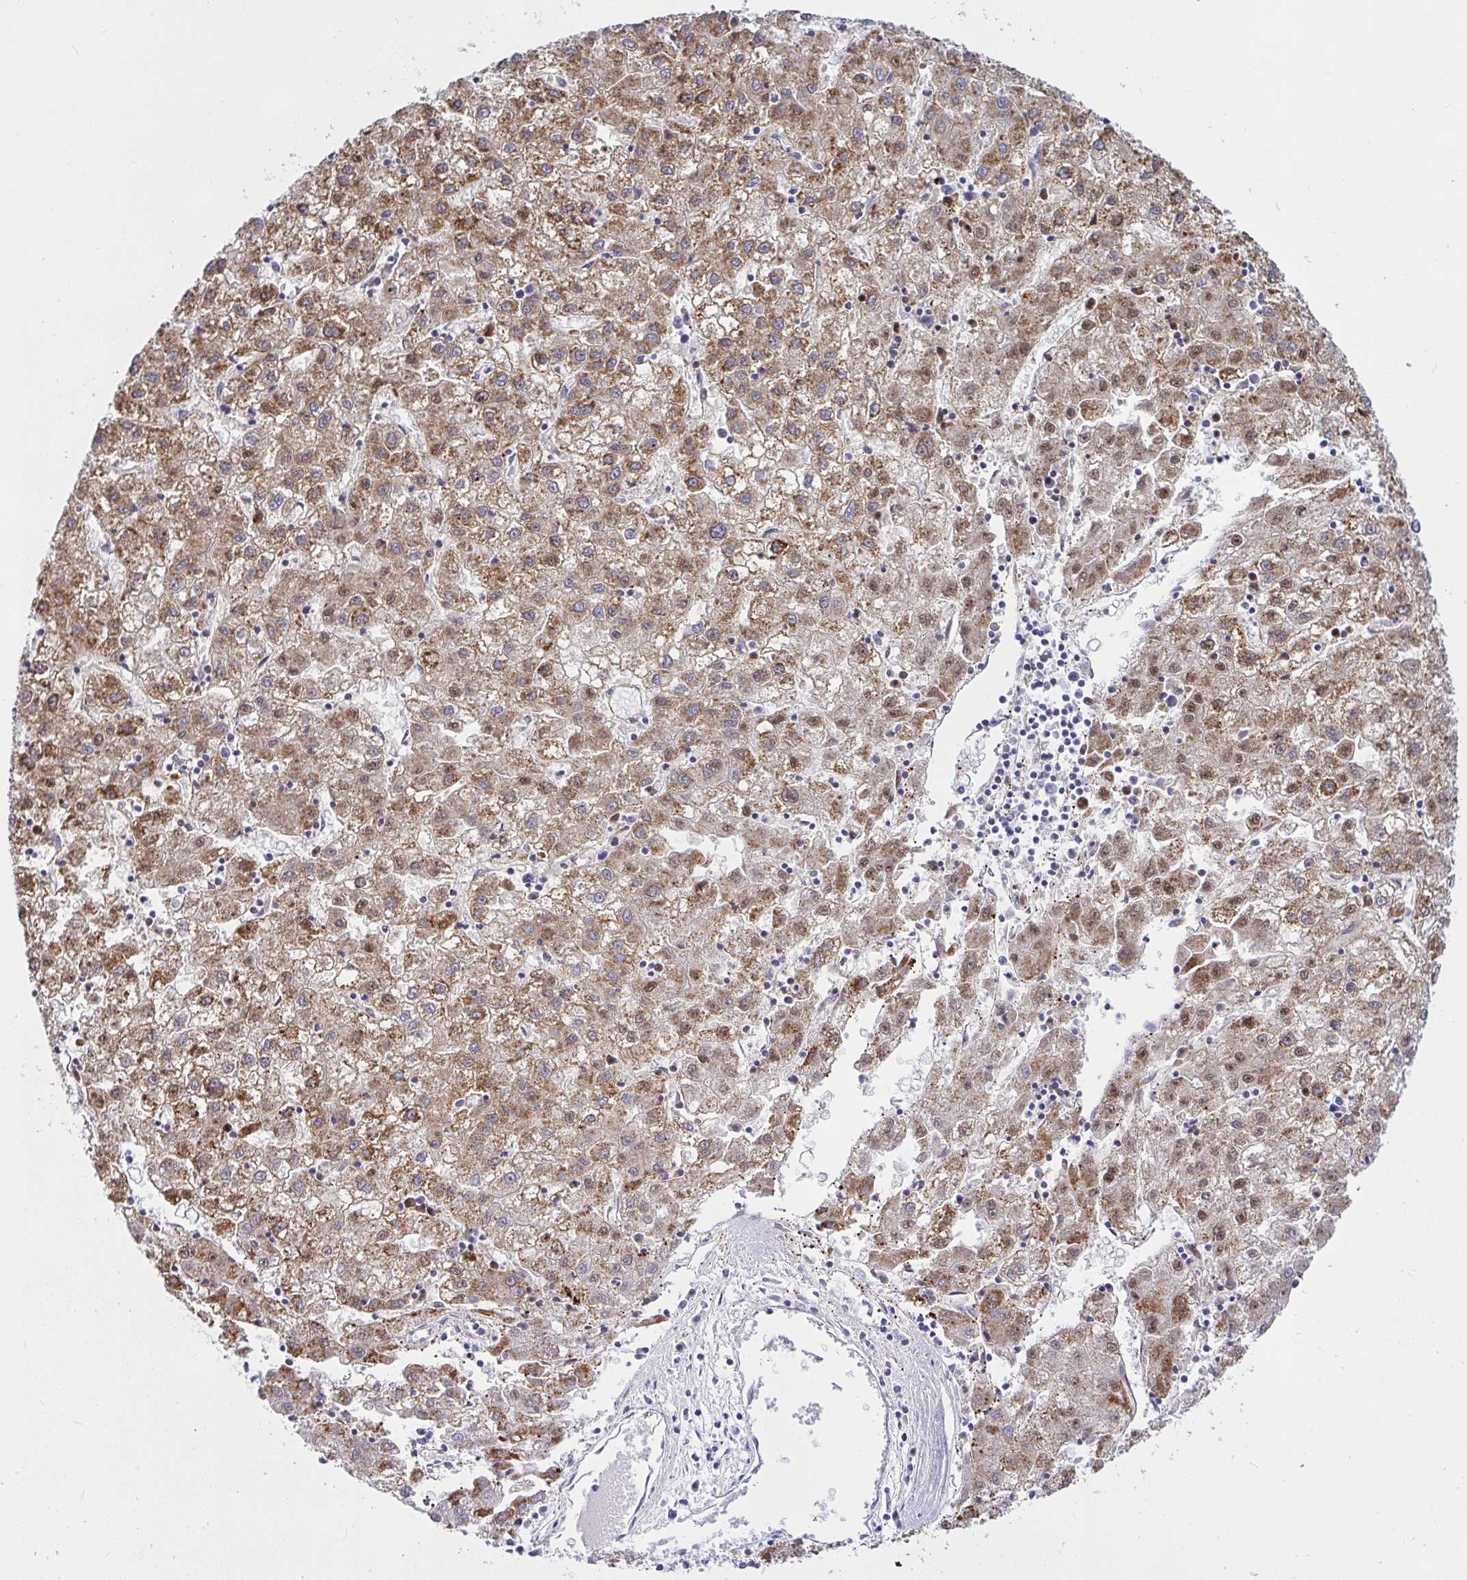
{"staining": {"intensity": "moderate", "quantity": ">75%", "location": "cytoplasmic/membranous"}, "tissue": "liver cancer", "cell_type": "Tumor cells", "image_type": "cancer", "snomed": [{"axis": "morphology", "description": "Carcinoma, Hepatocellular, NOS"}, {"axis": "topography", "description": "Liver"}], "caption": "Liver cancer tissue displays moderate cytoplasmic/membranous staining in approximately >75% of tumor cells The staining was performed using DAB (3,3'-diaminobenzidine) to visualize the protein expression in brown, while the nuclei were stained in blue with hematoxylin (Magnification: 20x).", "gene": "CEP63", "patient": {"sex": "male", "age": 72}}